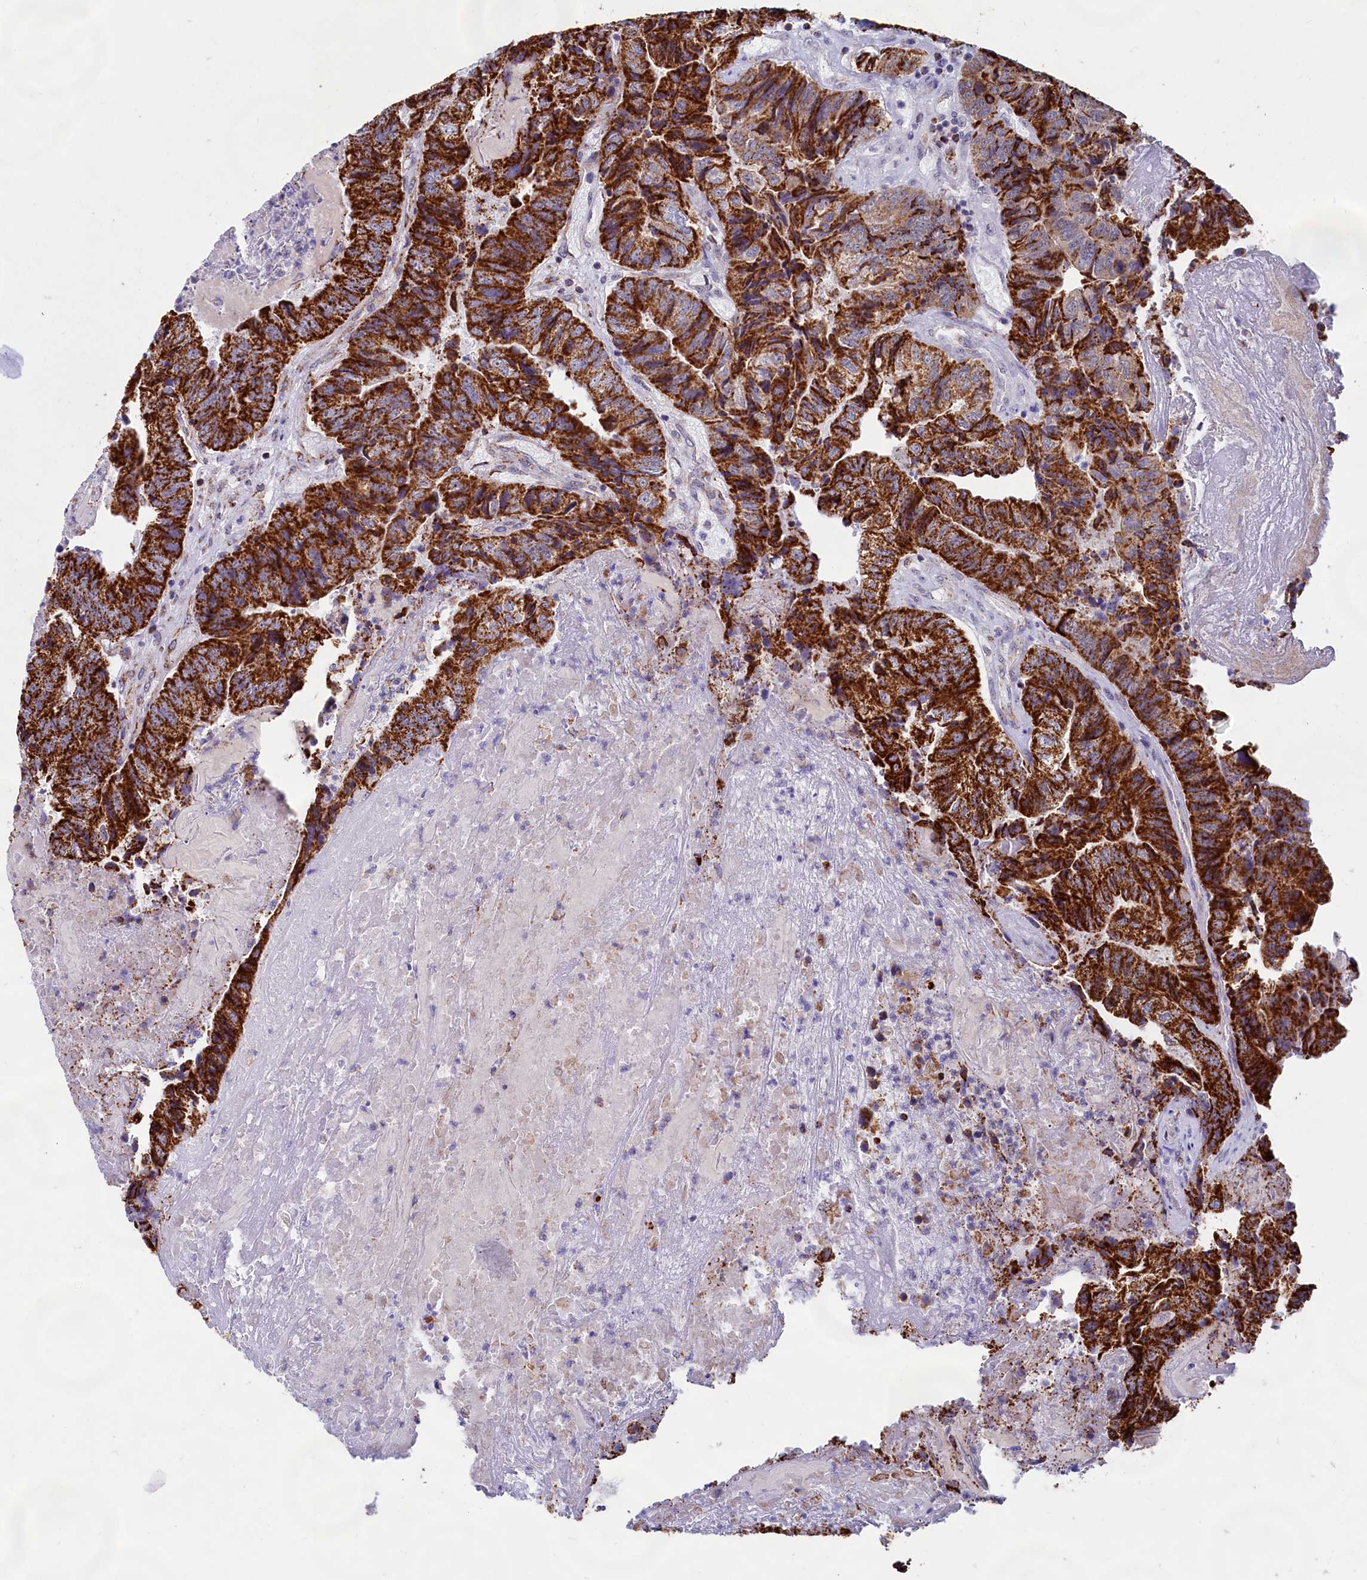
{"staining": {"intensity": "strong", "quantity": ">75%", "location": "cytoplasmic/membranous"}, "tissue": "colorectal cancer", "cell_type": "Tumor cells", "image_type": "cancer", "snomed": [{"axis": "morphology", "description": "Adenocarcinoma, NOS"}, {"axis": "topography", "description": "Colon"}], "caption": "The immunohistochemical stain shows strong cytoplasmic/membranous positivity in tumor cells of colorectal adenocarcinoma tissue.", "gene": "C1D", "patient": {"sex": "female", "age": 67}}